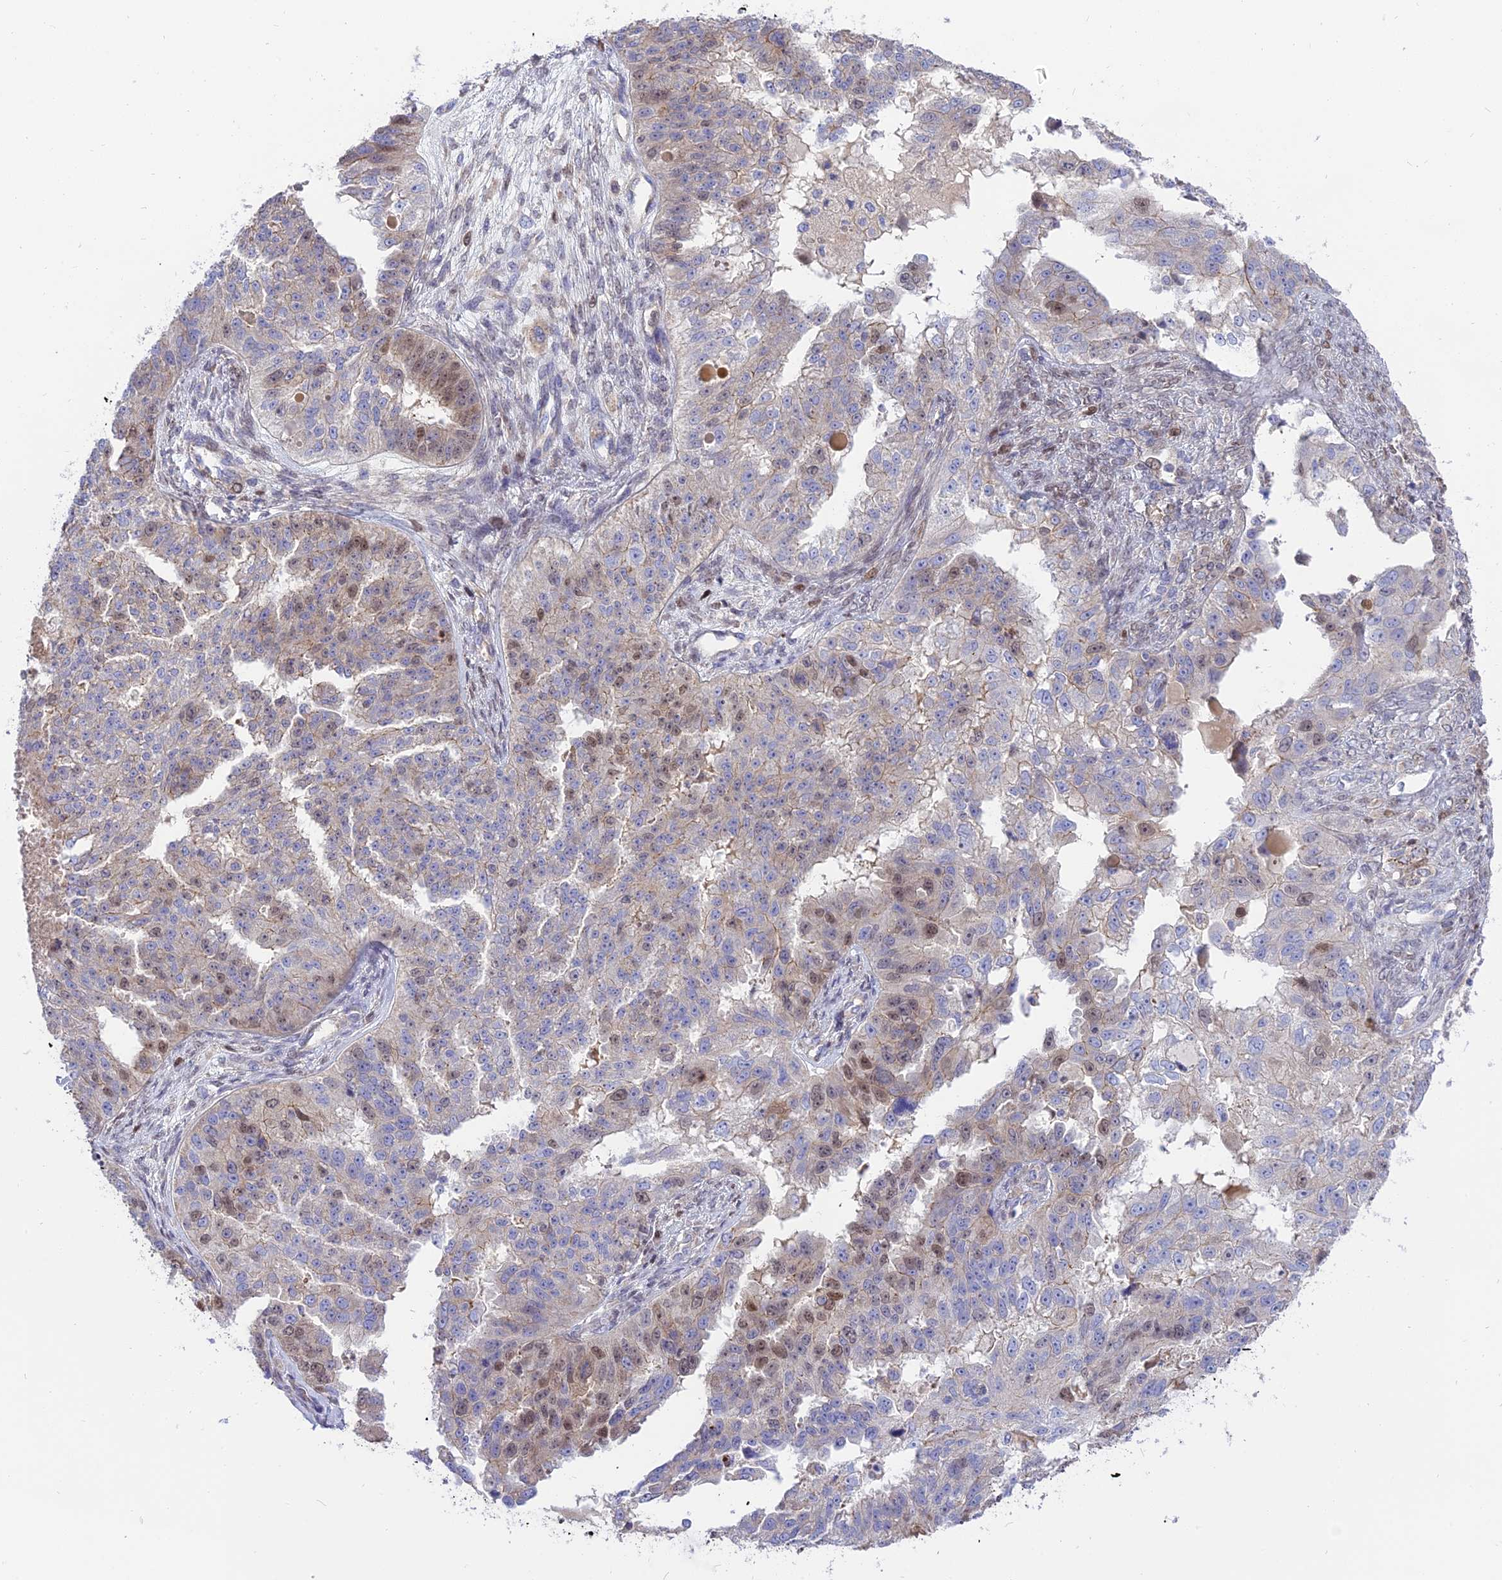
{"staining": {"intensity": "weak", "quantity": "<25%", "location": "nuclear"}, "tissue": "ovarian cancer", "cell_type": "Tumor cells", "image_type": "cancer", "snomed": [{"axis": "morphology", "description": "Cystadenocarcinoma, serous, NOS"}, {"axis": "topography", "description": "Ovary"}], "caption": "This is an immunohistochemistry (IHC) image of serous cystadenocarcinoma (ovarian). There is no positivity in tumor cells.", "gene": "CENPV", "patient": {"sex": "female", "age": 58}}